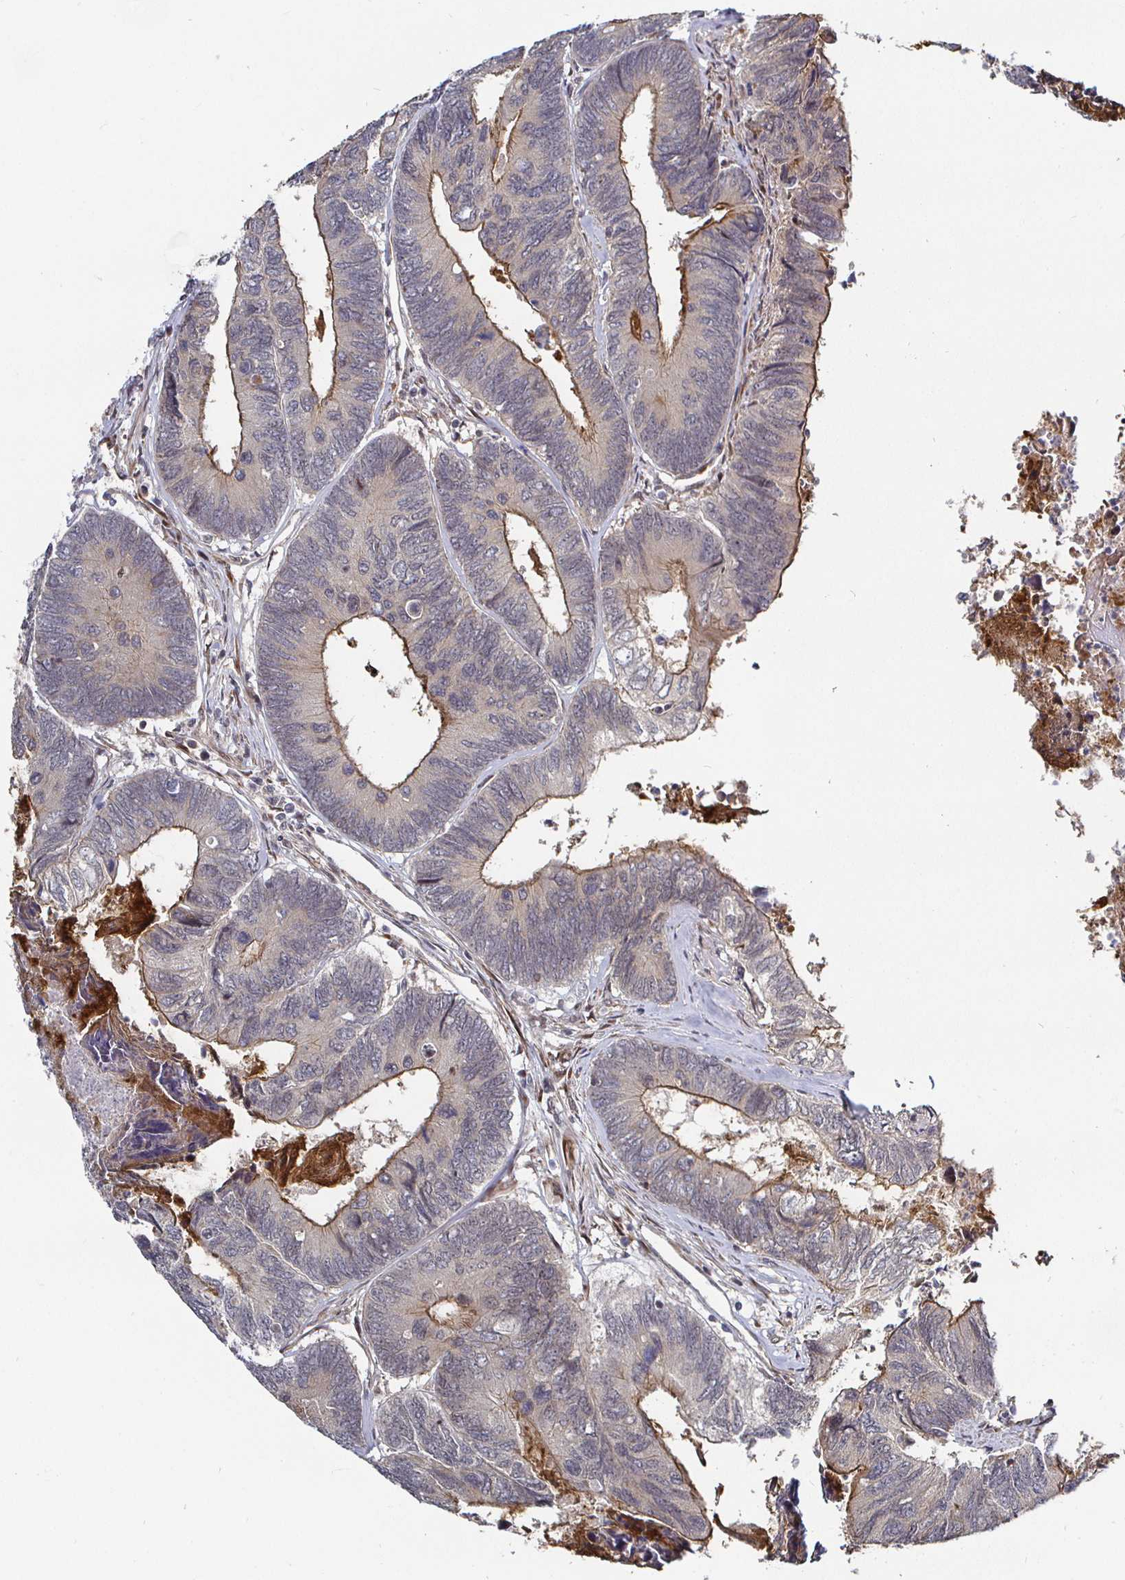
{"staining": {"intensity": "moderate", "quantity": "25%-75%", "location": "cytoplasmic/membranous"}, "tissue": "colorectal cancer", "cell_type": "Tumor cells", "image_type": "cancer", "snomed": [{"axis": "morphology", "description": "Adenocarcinoma, NOS"}, {"axis": "topography", "description": "Colon"}], "caption": "A medium amount of moderate cytoplasmic/membranous positivity is seen in approximately 25%-75% of tumor cells in adenocarcinoma (colorectal) tissue.", "gene": "TBKBP1", "patient": {"sex": "female", "age": 67}}